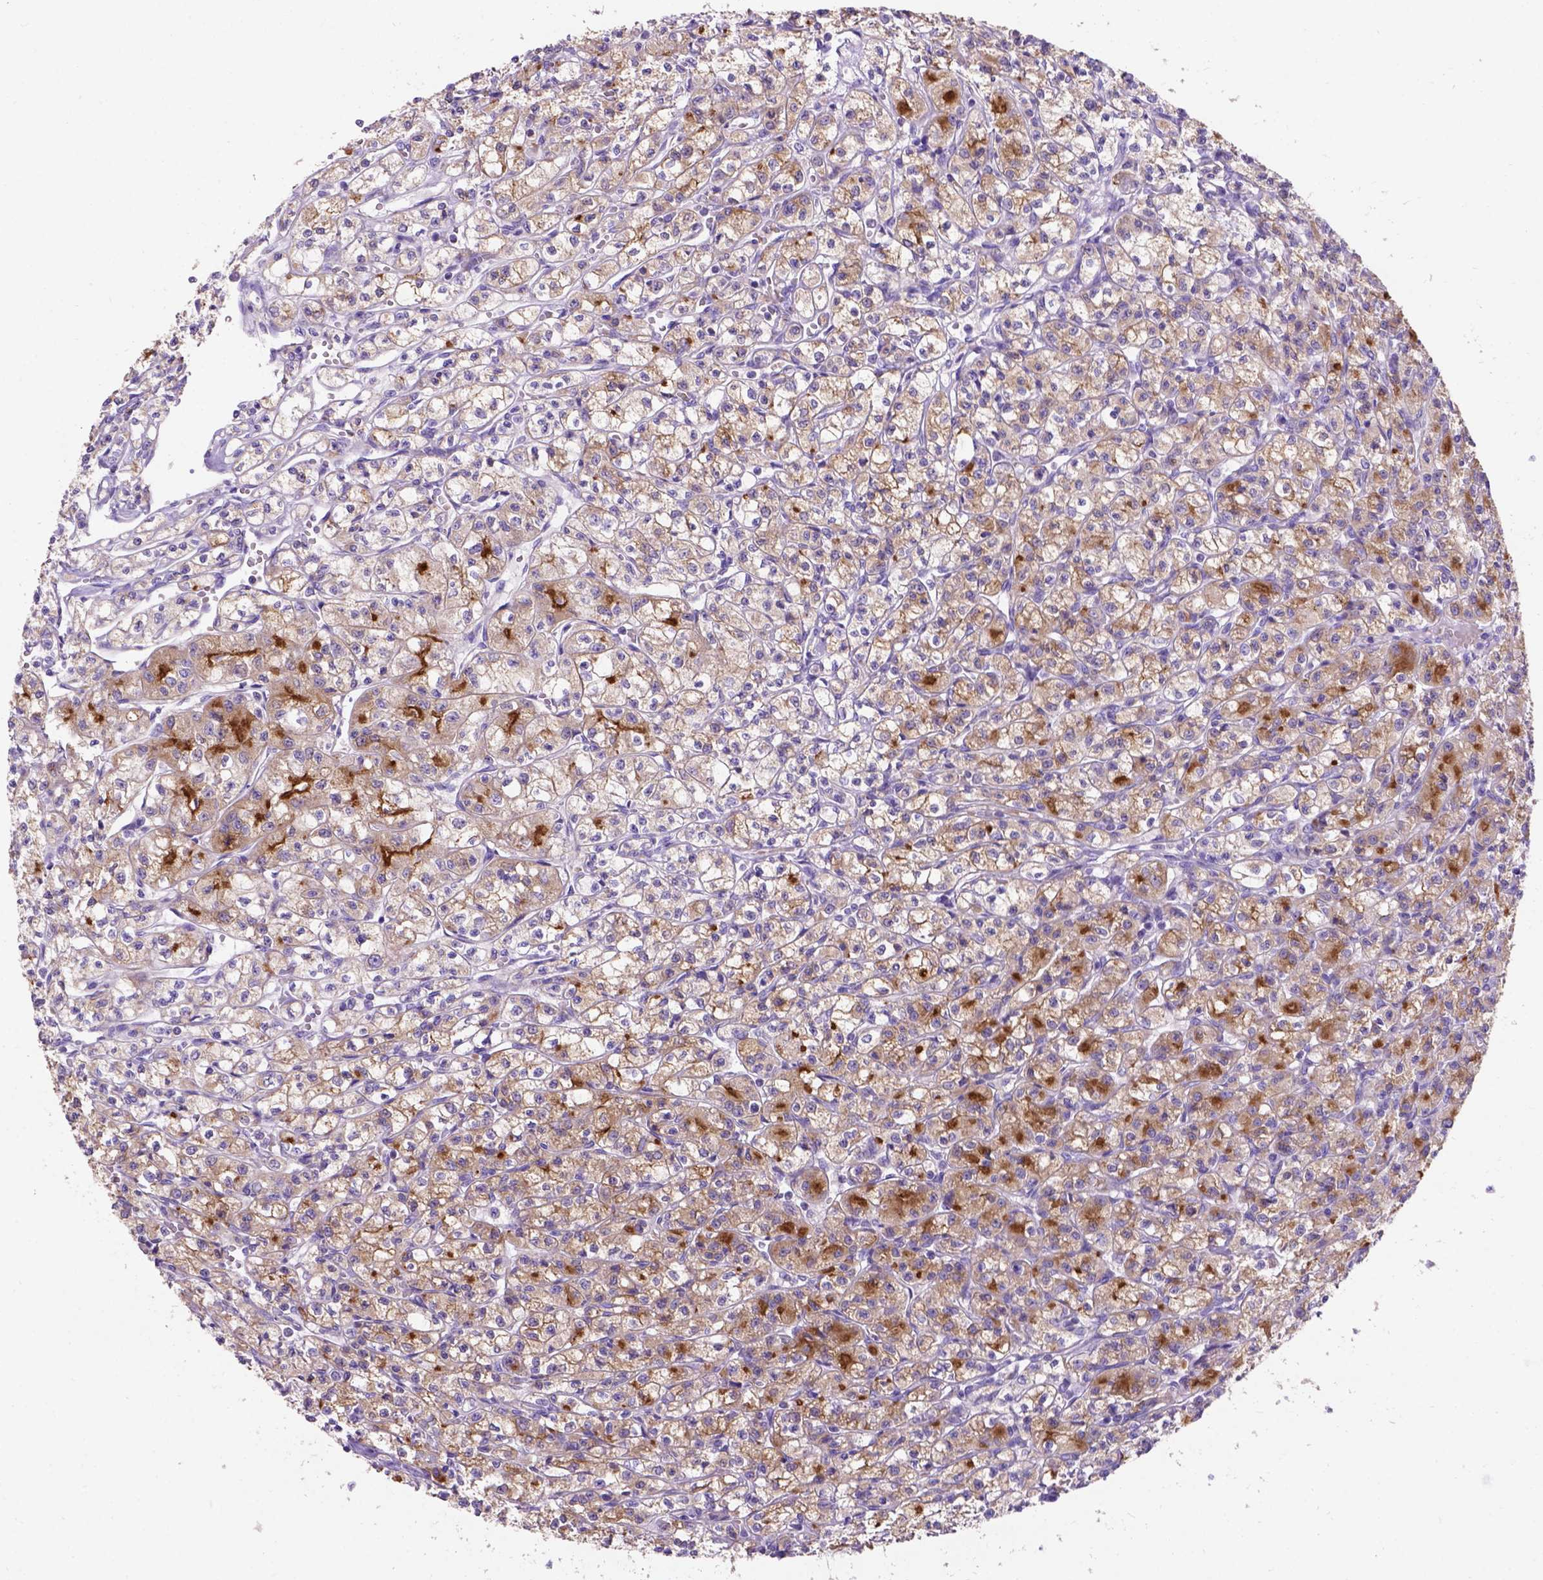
{"staining": {"intensity": "moderate", "quantity": ">75%", "location": "cytoplasmic/membranous"}, "tissue": "renal cancer", "cell_type": "Tumor cells", "image_type": "cancer", "snomed": [{"axis": "morphology", "description": "Adenocarcinoma, NOS"}, {"axis": "topography", "description": "Kidney"}], "caption": "Renal cancer stained for a protein (brown) demonstrates moderate cytoplasmic/membranous positive staining in approximately >75% of tumor cells.", "gene": "L2HGDH", "patient": {"sex": "female", "age": 70}}